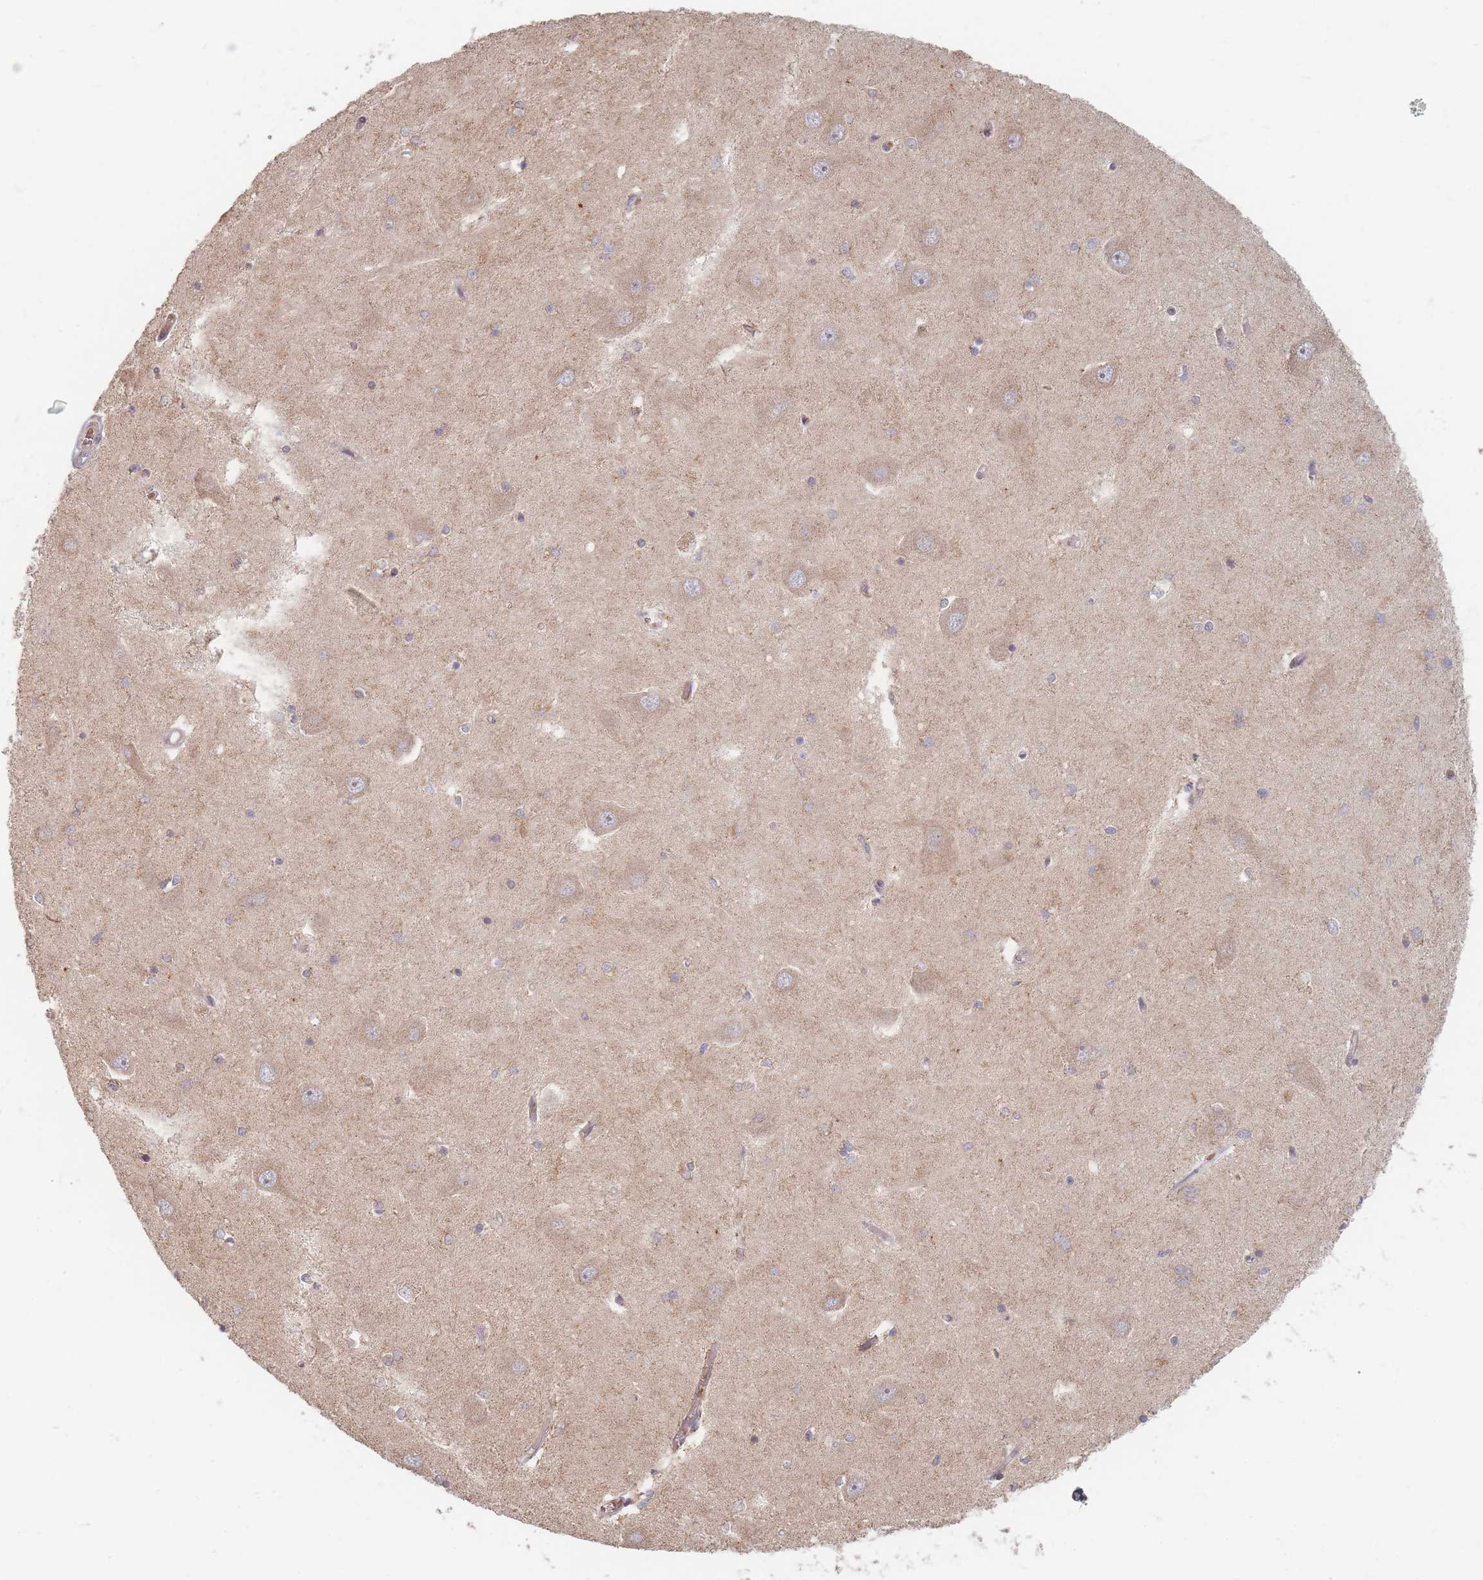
{"staining": {"intensity": "negative", "quantity": "none", "location": "none"}, "tissue": "hippocampus", "cell_type": "Glial cells", "image_type": "normal", "snomed": [{"axis": "morphology", "description": "Normal tissue, NOS"}, {"axis": "topography", "description": "Hippocampus"}], "caption": "Immunohistochemical staining of normal human hippocampus demonstrates no significant positivity in glial cells.", "gene": "OR2M4", "patient": {"sex": "male", "age": 45}}